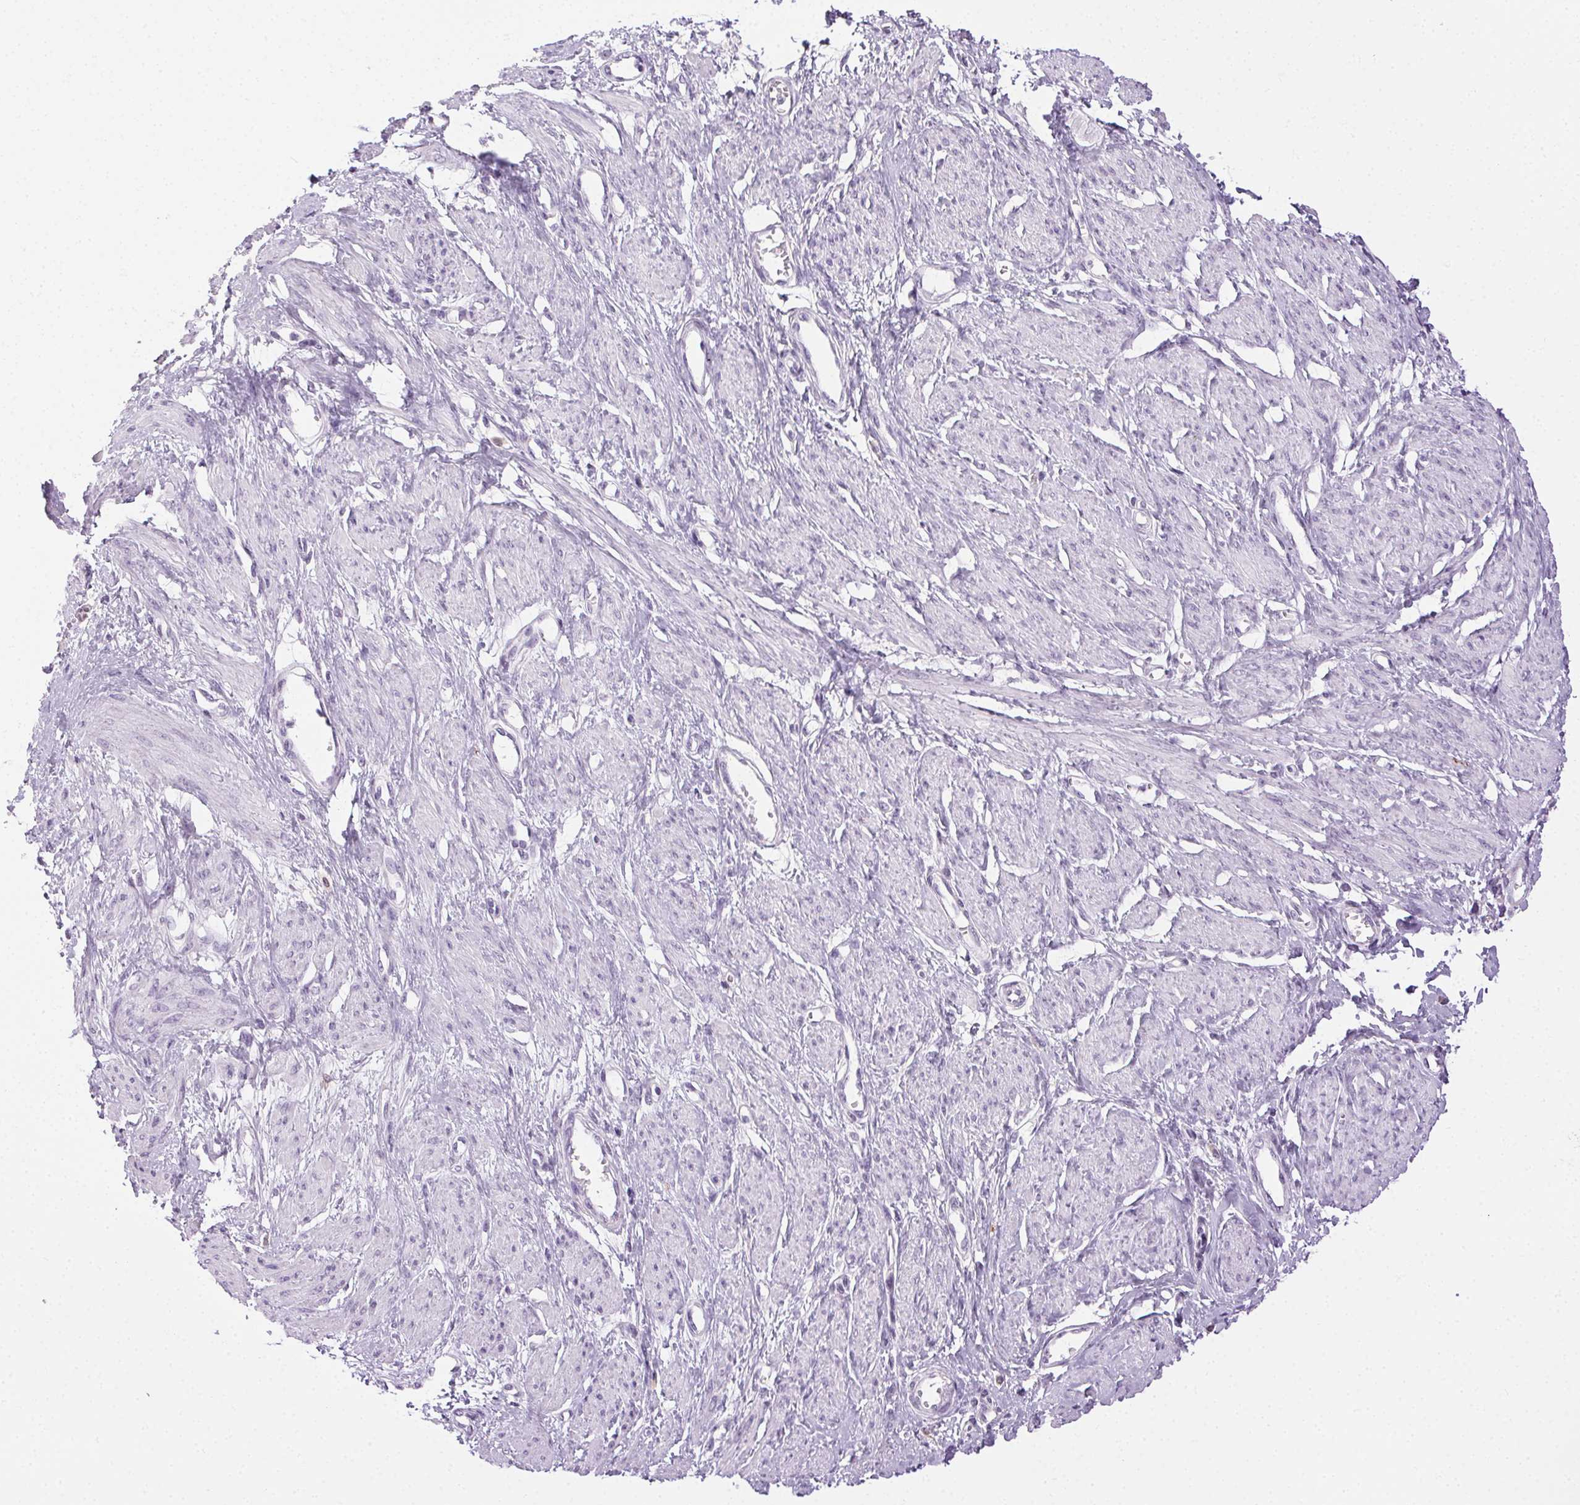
{"staining": {"intensity": "negative", "quantity": "none", "location": "none"}, "tissue": "smooth muscle", "cell_type": "Smooth muscle cells", "image_type": "normal", "snomed": [{"axis": "morphology", "description": "Normal tissue, NOS"}, {"axis": "topography", "description": "Smooth muscle"}, {"axis": "topography", "description": "Uterus"}], "caption": "DAB immunohistochemical staining of benign human smooth muscle exhibits no significant positivity in smooth muscle cells. (Stains: DAB (3,3'-diaminobenzidine) immunohistochemistry (IHC) with hematoxylin counter stain, Microscopy: brightfield microscopy at high magnification).", "gene": "CADPS", "patient": {"sex": "female", "age": 39}}